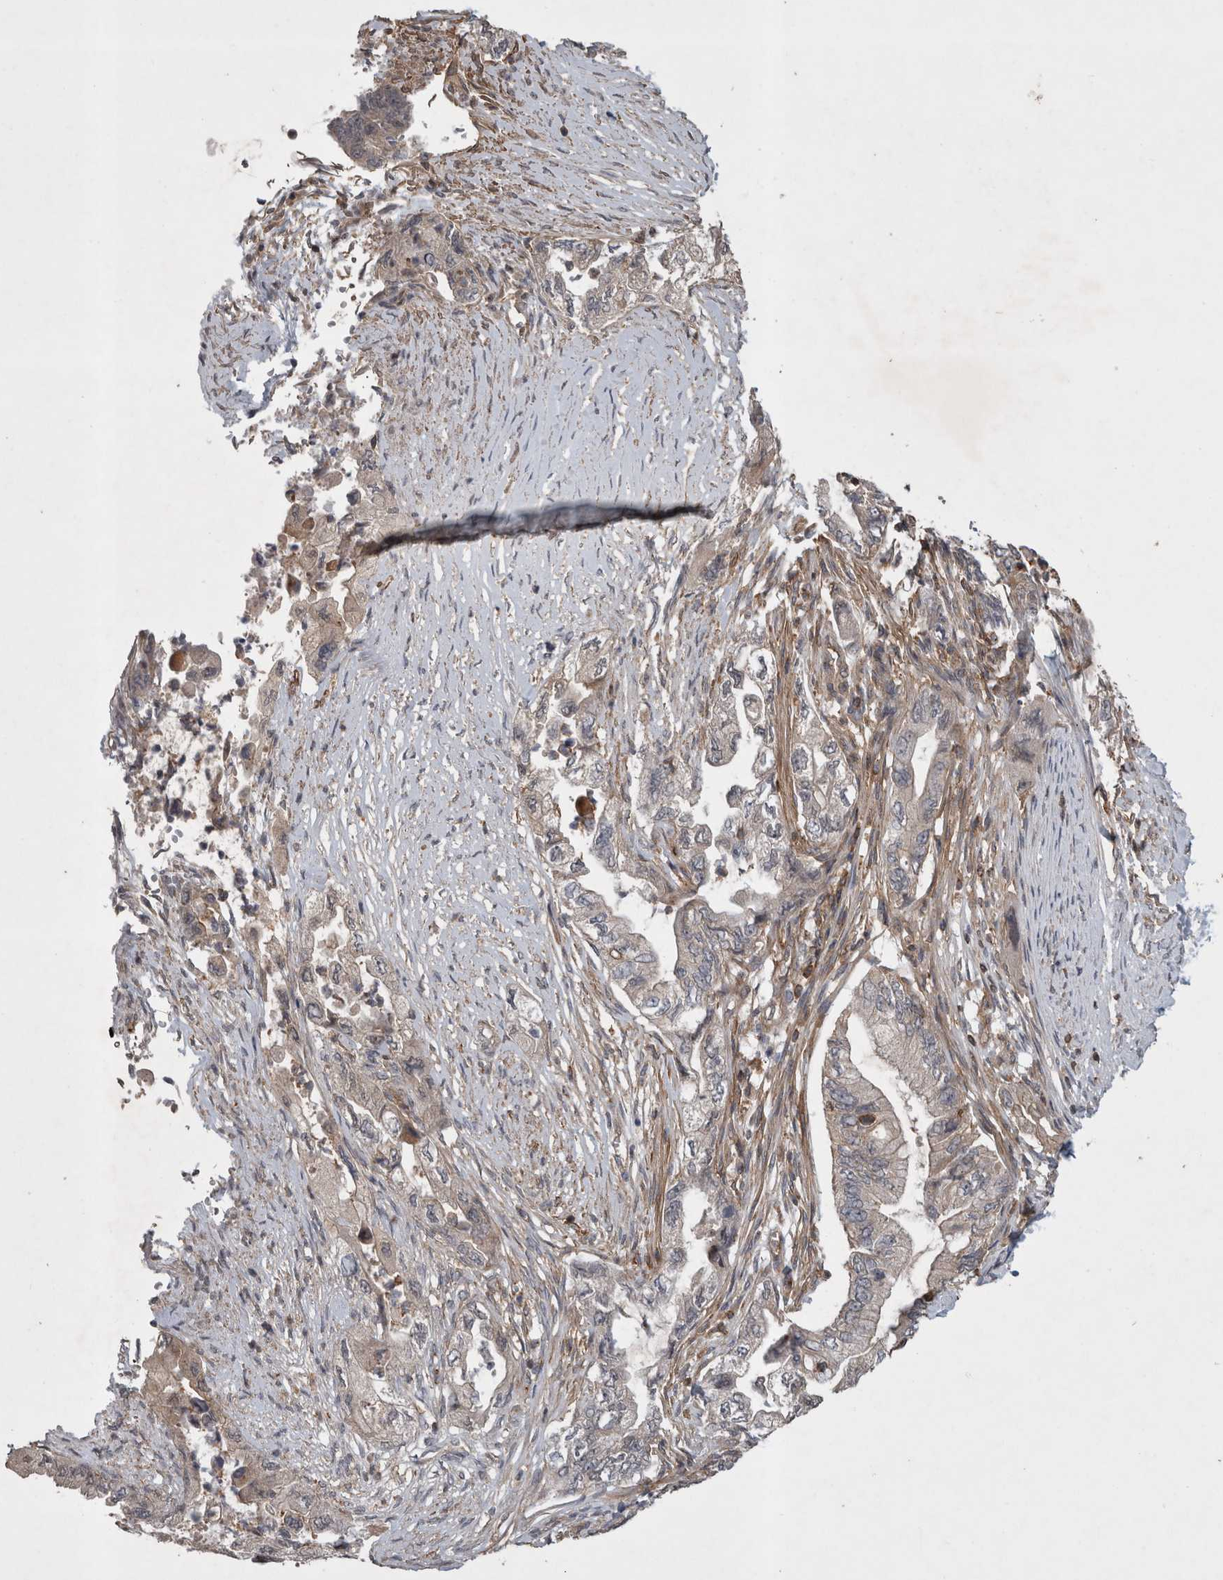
{"staining": {"intensity": "negative", "quantity": "none", "location": "none"}, "tissue": "pancreatic cancer", "cell_type": "Tumor cells", "image_type": "cancer", "snomed": [{"axis": "morphology", "description": "Adenocarcinoma, NOS"}, {"axis": "topography", "description": "Pancreas"}], "caption": "IHC histopathology image of human adenocarcinoma (pancreatic) stained for a protein (brown), which reveals no positivity in tumor cells.", "gene": "SPATA48", "patient": {"sex": "female", "age": 73}}